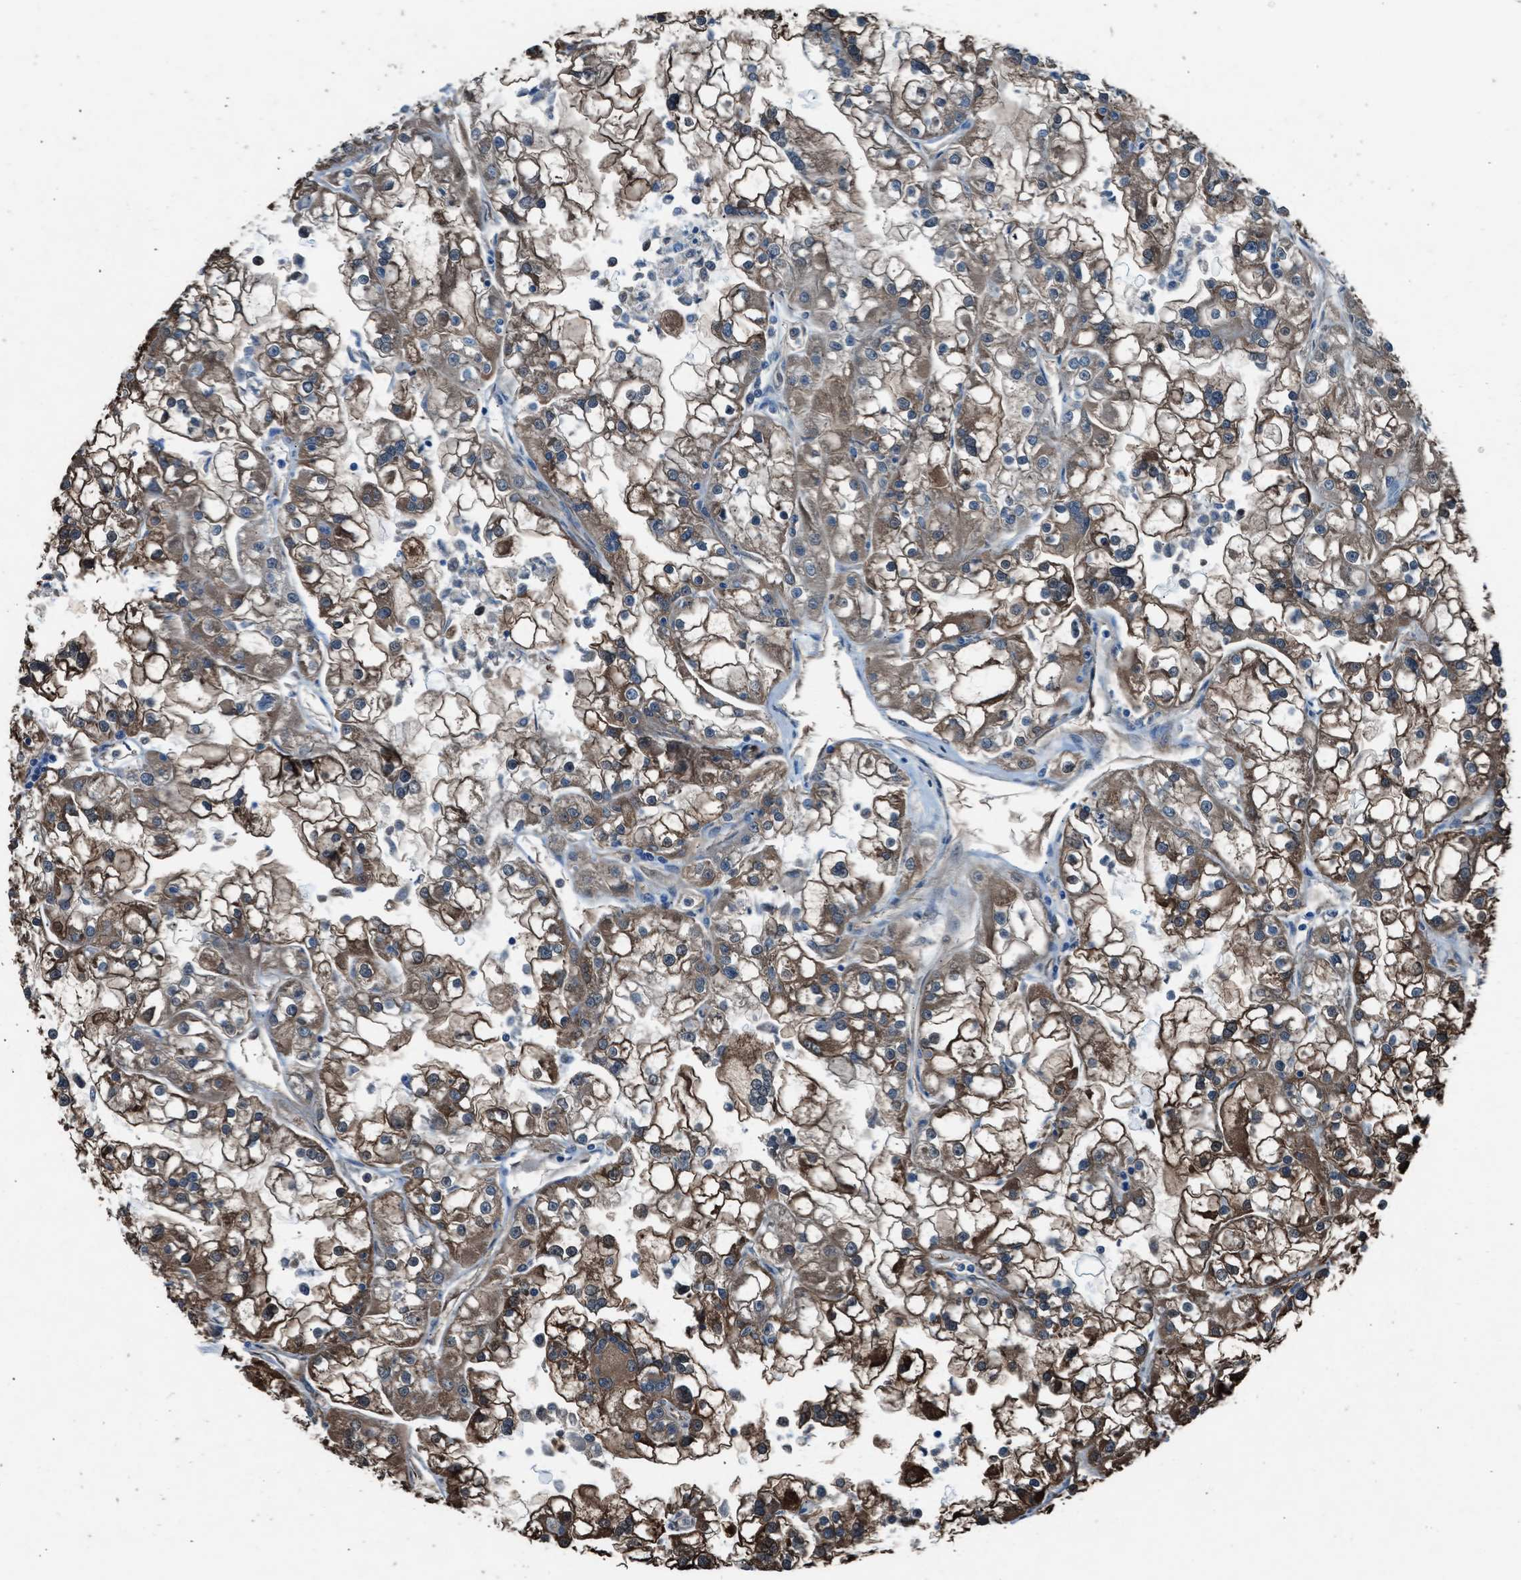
{"staining": {"intensity": "moderate", "quantity": ">75%", "location": "cytoplasmic/membranous"}, "tissue": "renal cancer", "cell_type": "Tumor cells", "image_type": "cancer", "snomed": [{"axis": "morphology", "description": "Adenocarcinoma, NOS"}, {"axis": "topography", "description": "Kidney"}], "caption": "A medium amount of moderate cytoplasmic/membranous staining is present in about >75% of tumor cells in adenocarcinoma (renal) tissue. The staining was performed using DAB (3,3'-diaminobenzidine) to visualize the protein expression in brown, while the nuclei were stained in blue with hematoxylin (Magnification: 20x).", "gene": "YWHAG", "patient": {"sex": "female", "age": 52}}